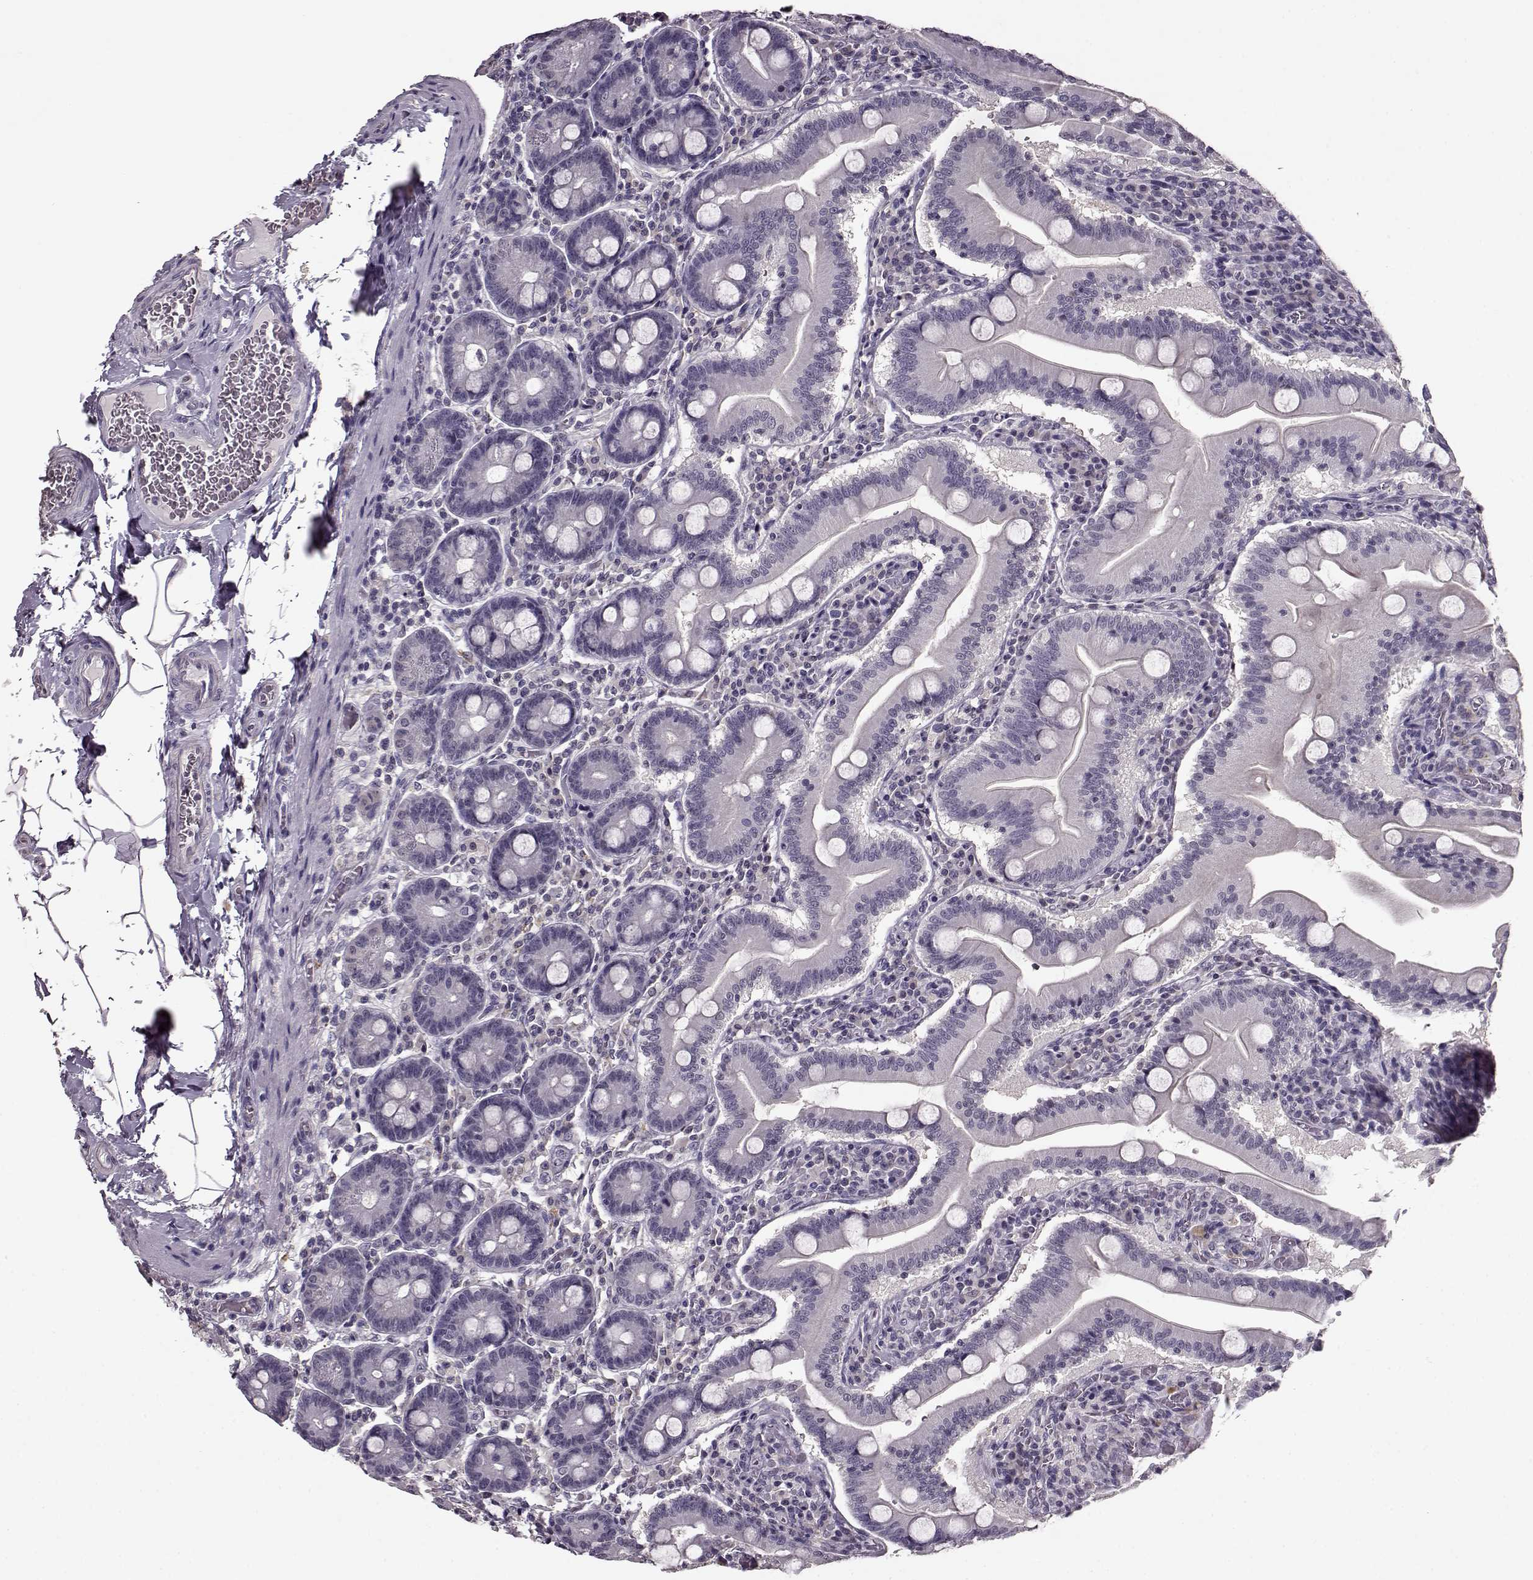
{"staining": {"intensity": "negative", "quantity": "none", "location": "none"}, "tissue": "small intestine", "cell_type": "Glandular cells", "image_type": "normal", "snomed": [{"axis": "morphology", "description": "Normal tissue, NOS"}, {"axis": "topography", "description": "Small intestine"}], "caption": "Micrograph shows no protein staining in glandular cells of benign small intestine. (Stains: DAB (3,3'-diaminobenzidine) immunohistochemistry (IHC) with hematoxylin counter stain, Microscopy: brightfield microscopy at high magnification).", "gene": "RP1L1", "patient": {"sex": "male", "age": 37}}